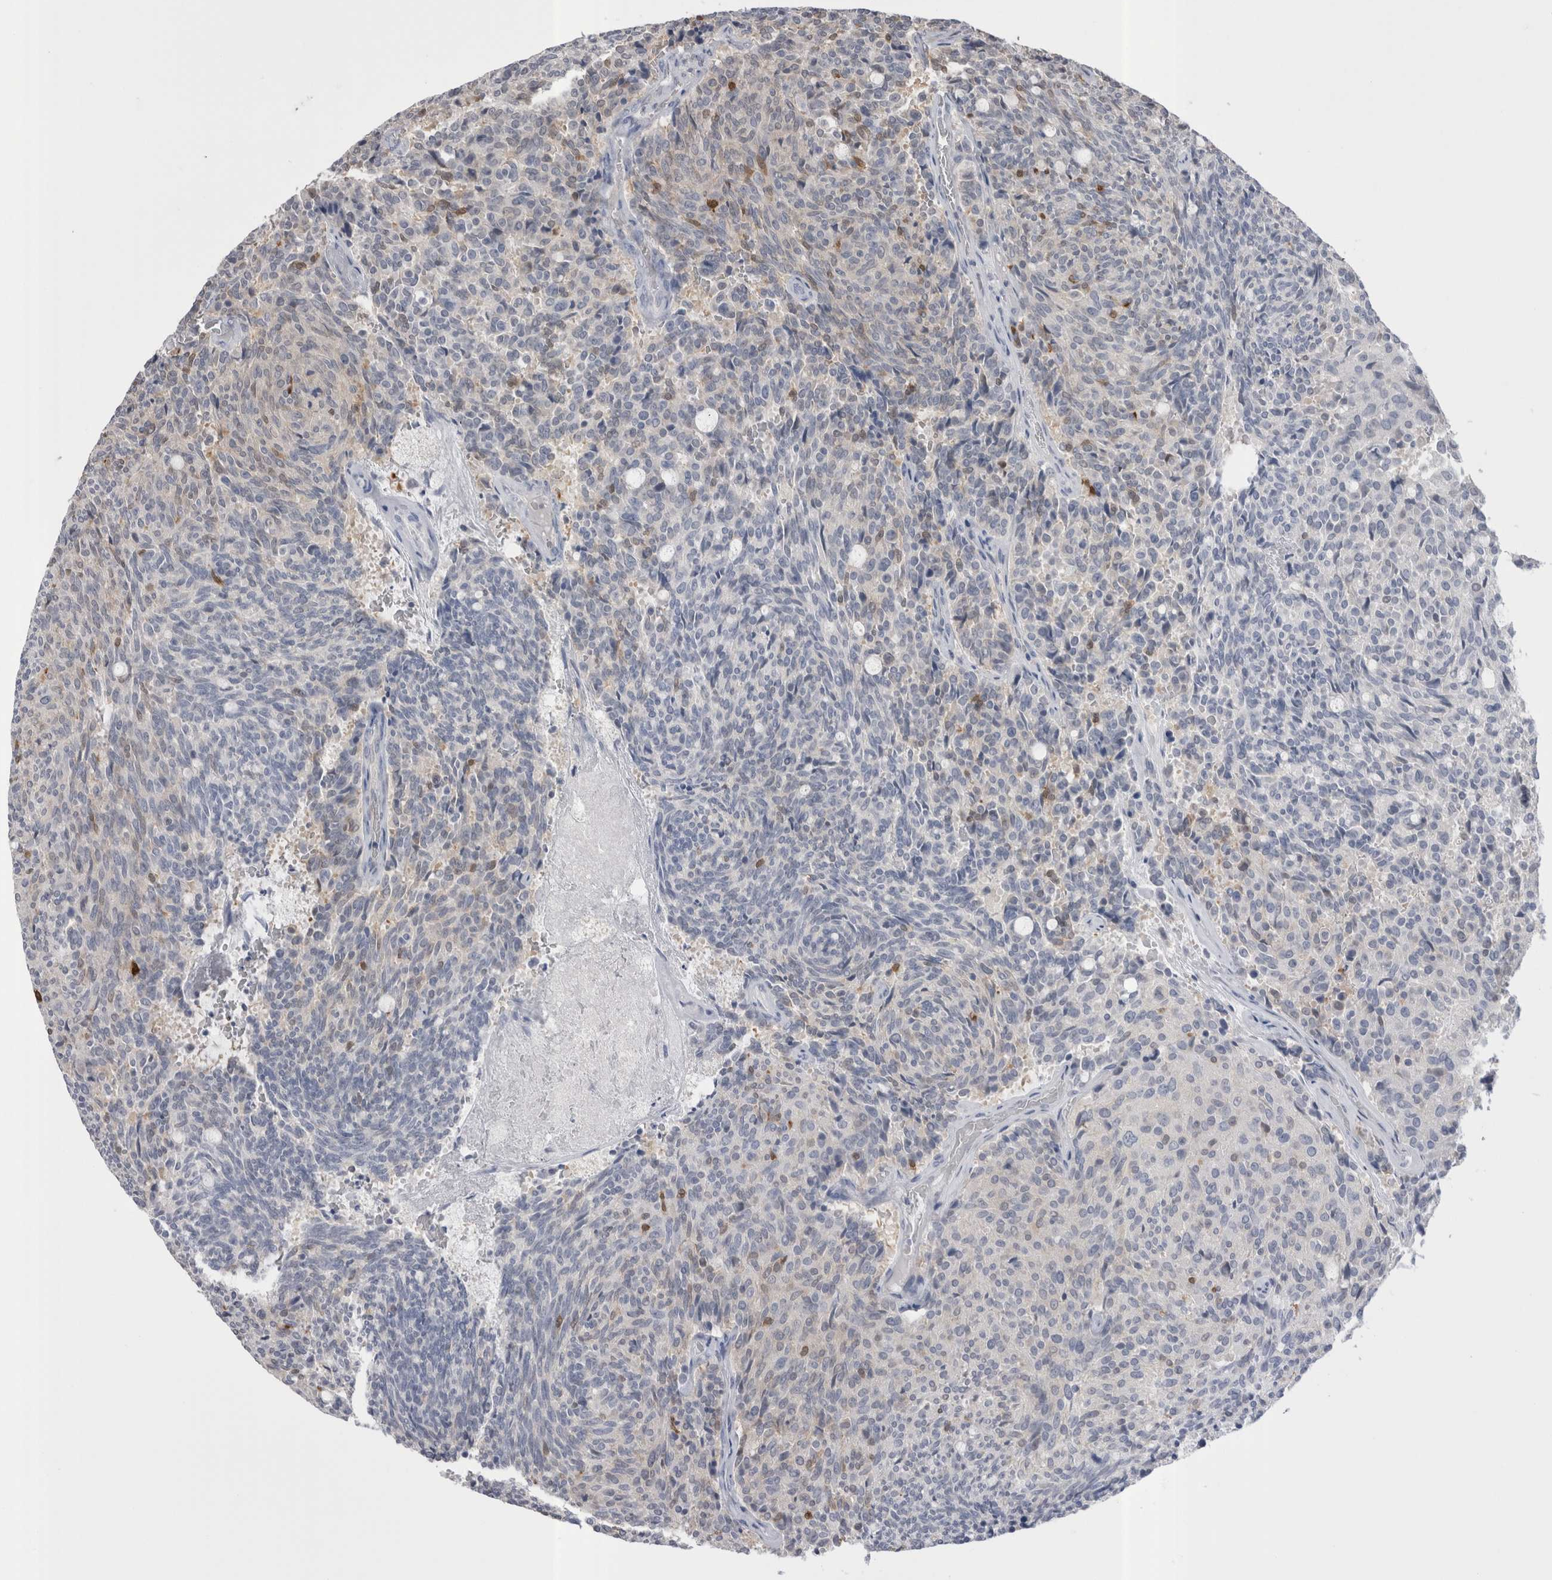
{"staining": {"intensity": "strong", "quantity": "<25%", "location": "nuclear"}, "tissue": "carcinoid", "cell_type": "Tumor cells", "image_type": "cancer", "snomed": [{"axis": "morphology", "description": "Carcinoid, malignant, NOS"}, {"axis": "topography", "description": "Pancreas"}], "caption": "About <25% of tumor cells in human carcinoid demonstrate strong nuclear protein positivity as visualized by brown immunohistochemical staining.", "gene": "SUCNR1", "patient": {"sex": "female", "age": 54}}